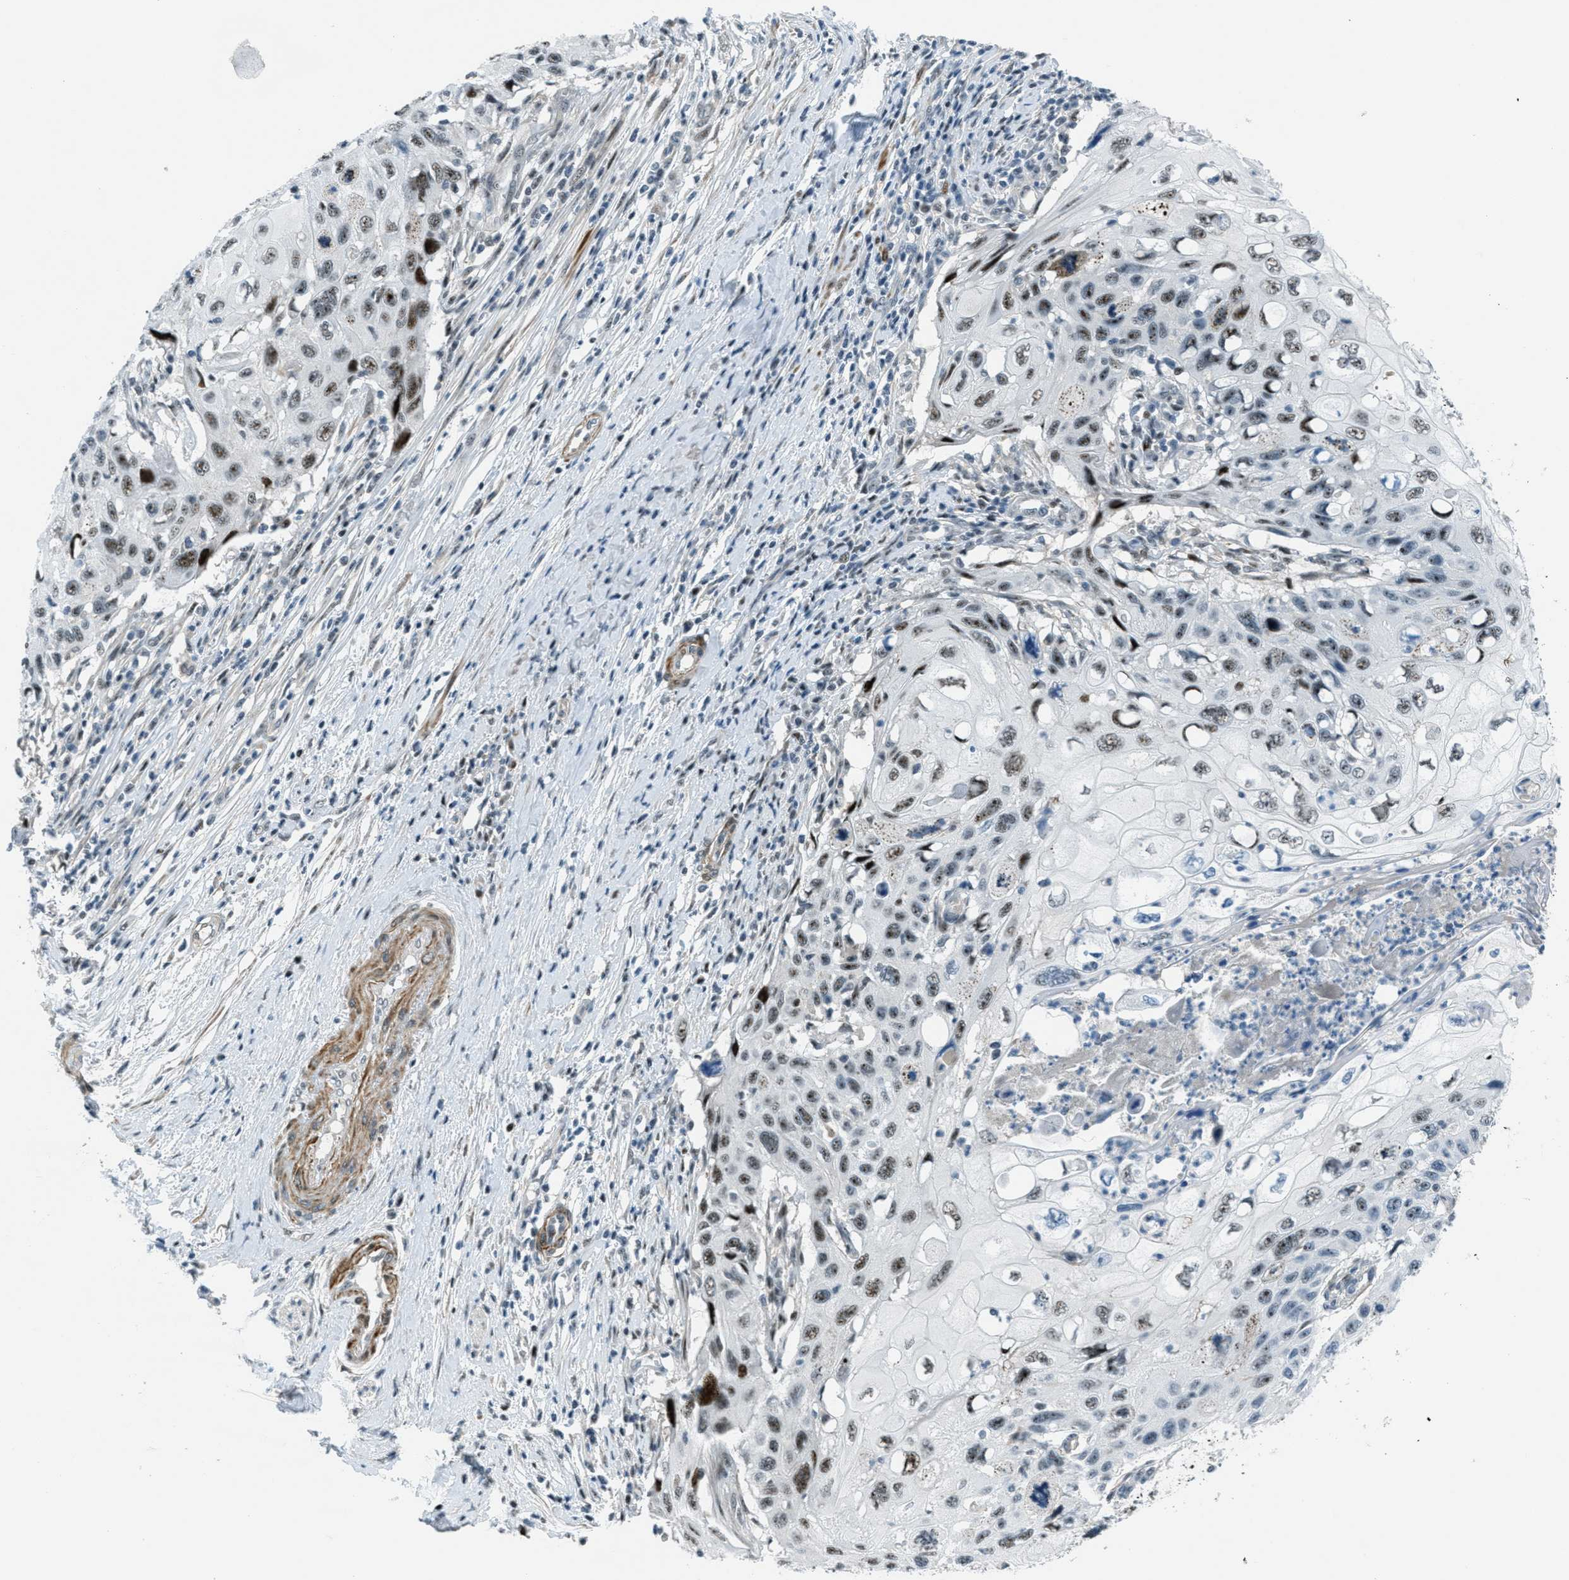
{"staining": {"intensity": "moderate", "quantity": ">75%", "location": "nuclear"}, "tissue": "cervical cancer", "cell_type": "Tumor cells", "image_type": "cancer", "snomed": [{"axis": "morphology", "description": "Squamous cell carcinoma, NOS"}, {"axis": "topography", "description": "Cervix"}], "caption": "Cervical cancer (squamous cell carcinoma) stained with a brown dye exhibits moderate nuclear positive staining in about >75% of tumor cells.", "gene": "ZDHHC23", "patient": {"sex": "female", "age": 70}}